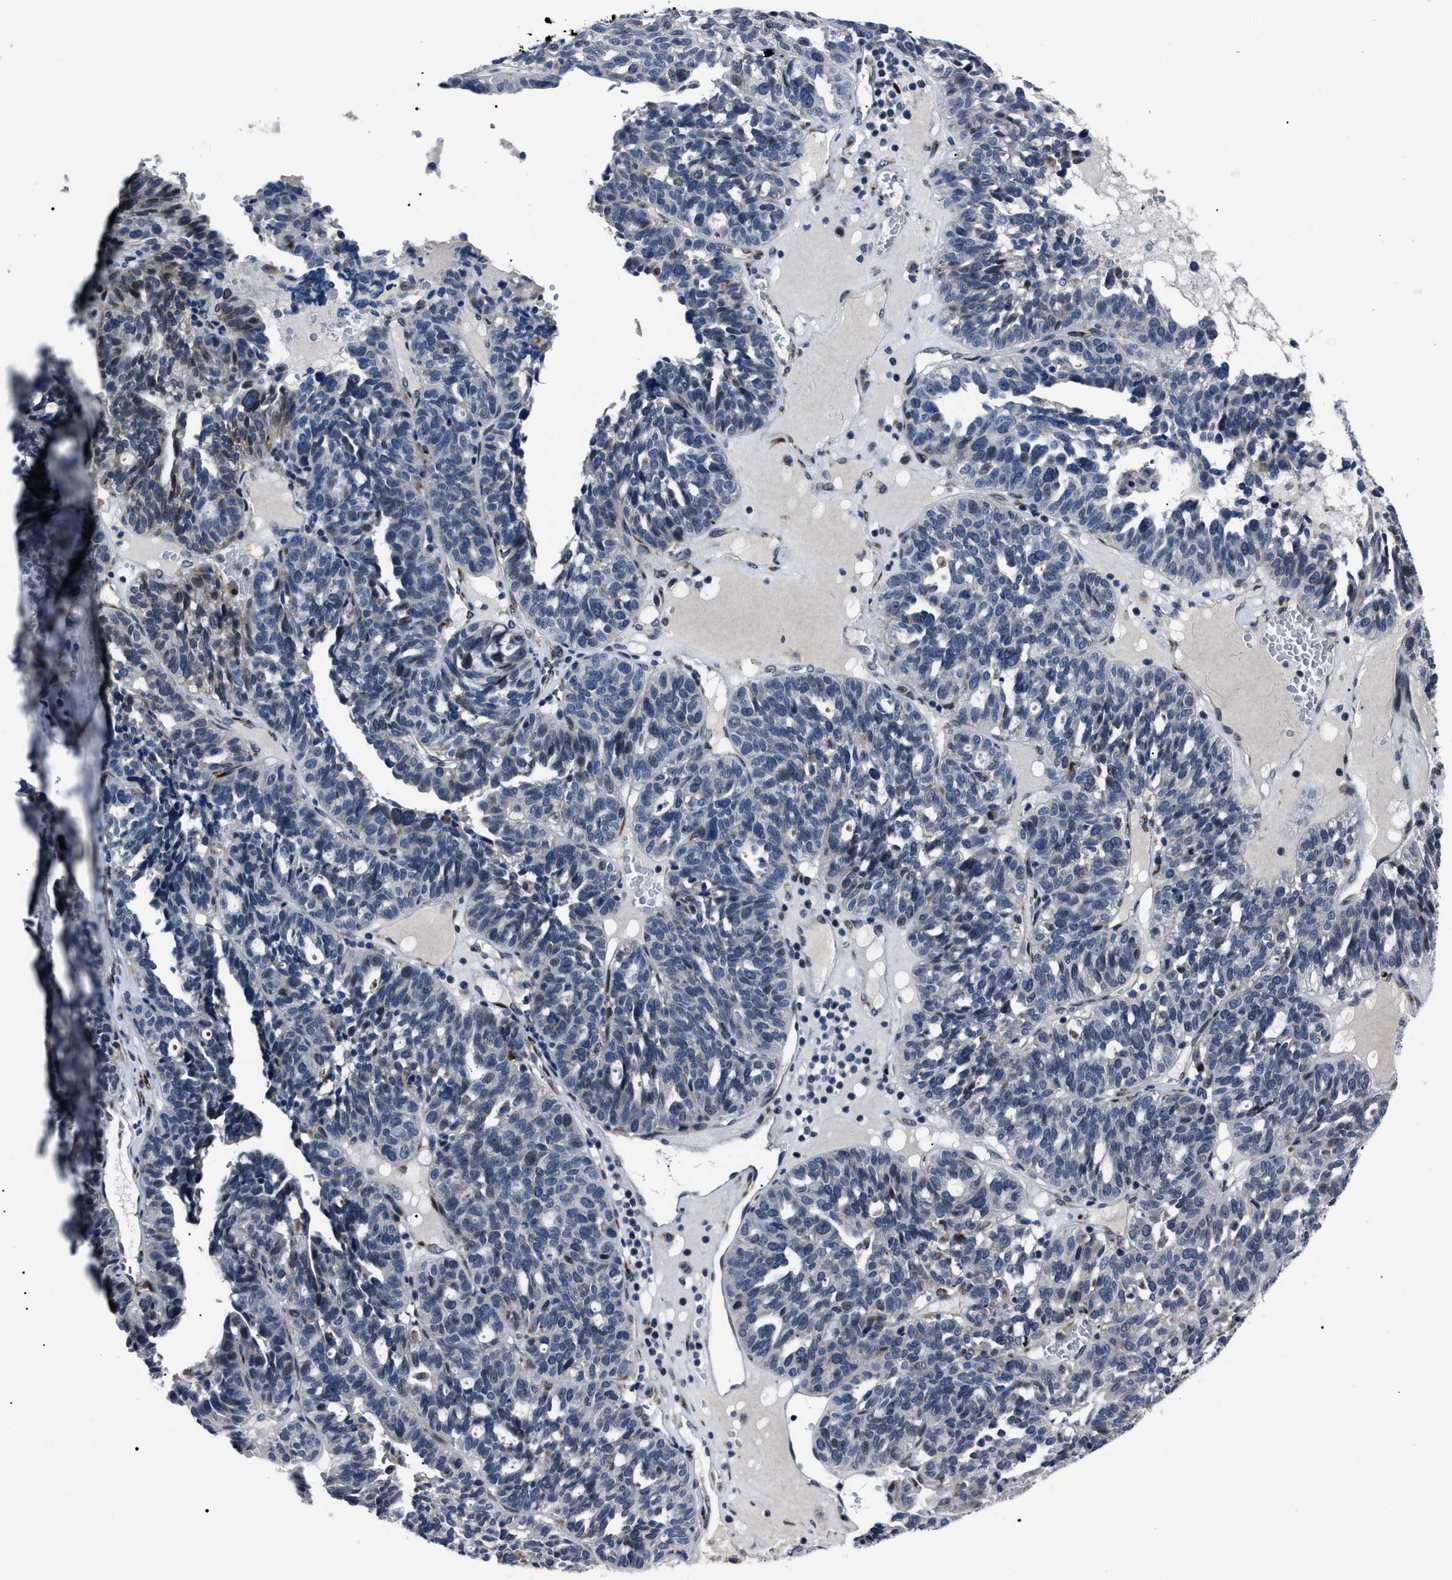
{"staining": {"intensity": "negative", "quantity": "none", "location": "none"}, "tissue": "ovarian cancer", "cell_type": "Tumor cells", "image_type": "cancer", "snomed": [{"axis": "morphology", "description": "Cystadenocarcinoma, serous, NOS"}, {"axis": "topography", "description": "Ovary"}], "caption": "IHC photomicrograph of neoplastic tissue: human serous cystadenocarcinoma (ovarian) stained with DAB (3,3'-diaminobenzidine) exhibits no significant protein staining in tumor cells.", "gene": "LRRC14", "patient": {"sex": "female", "age": 59}}